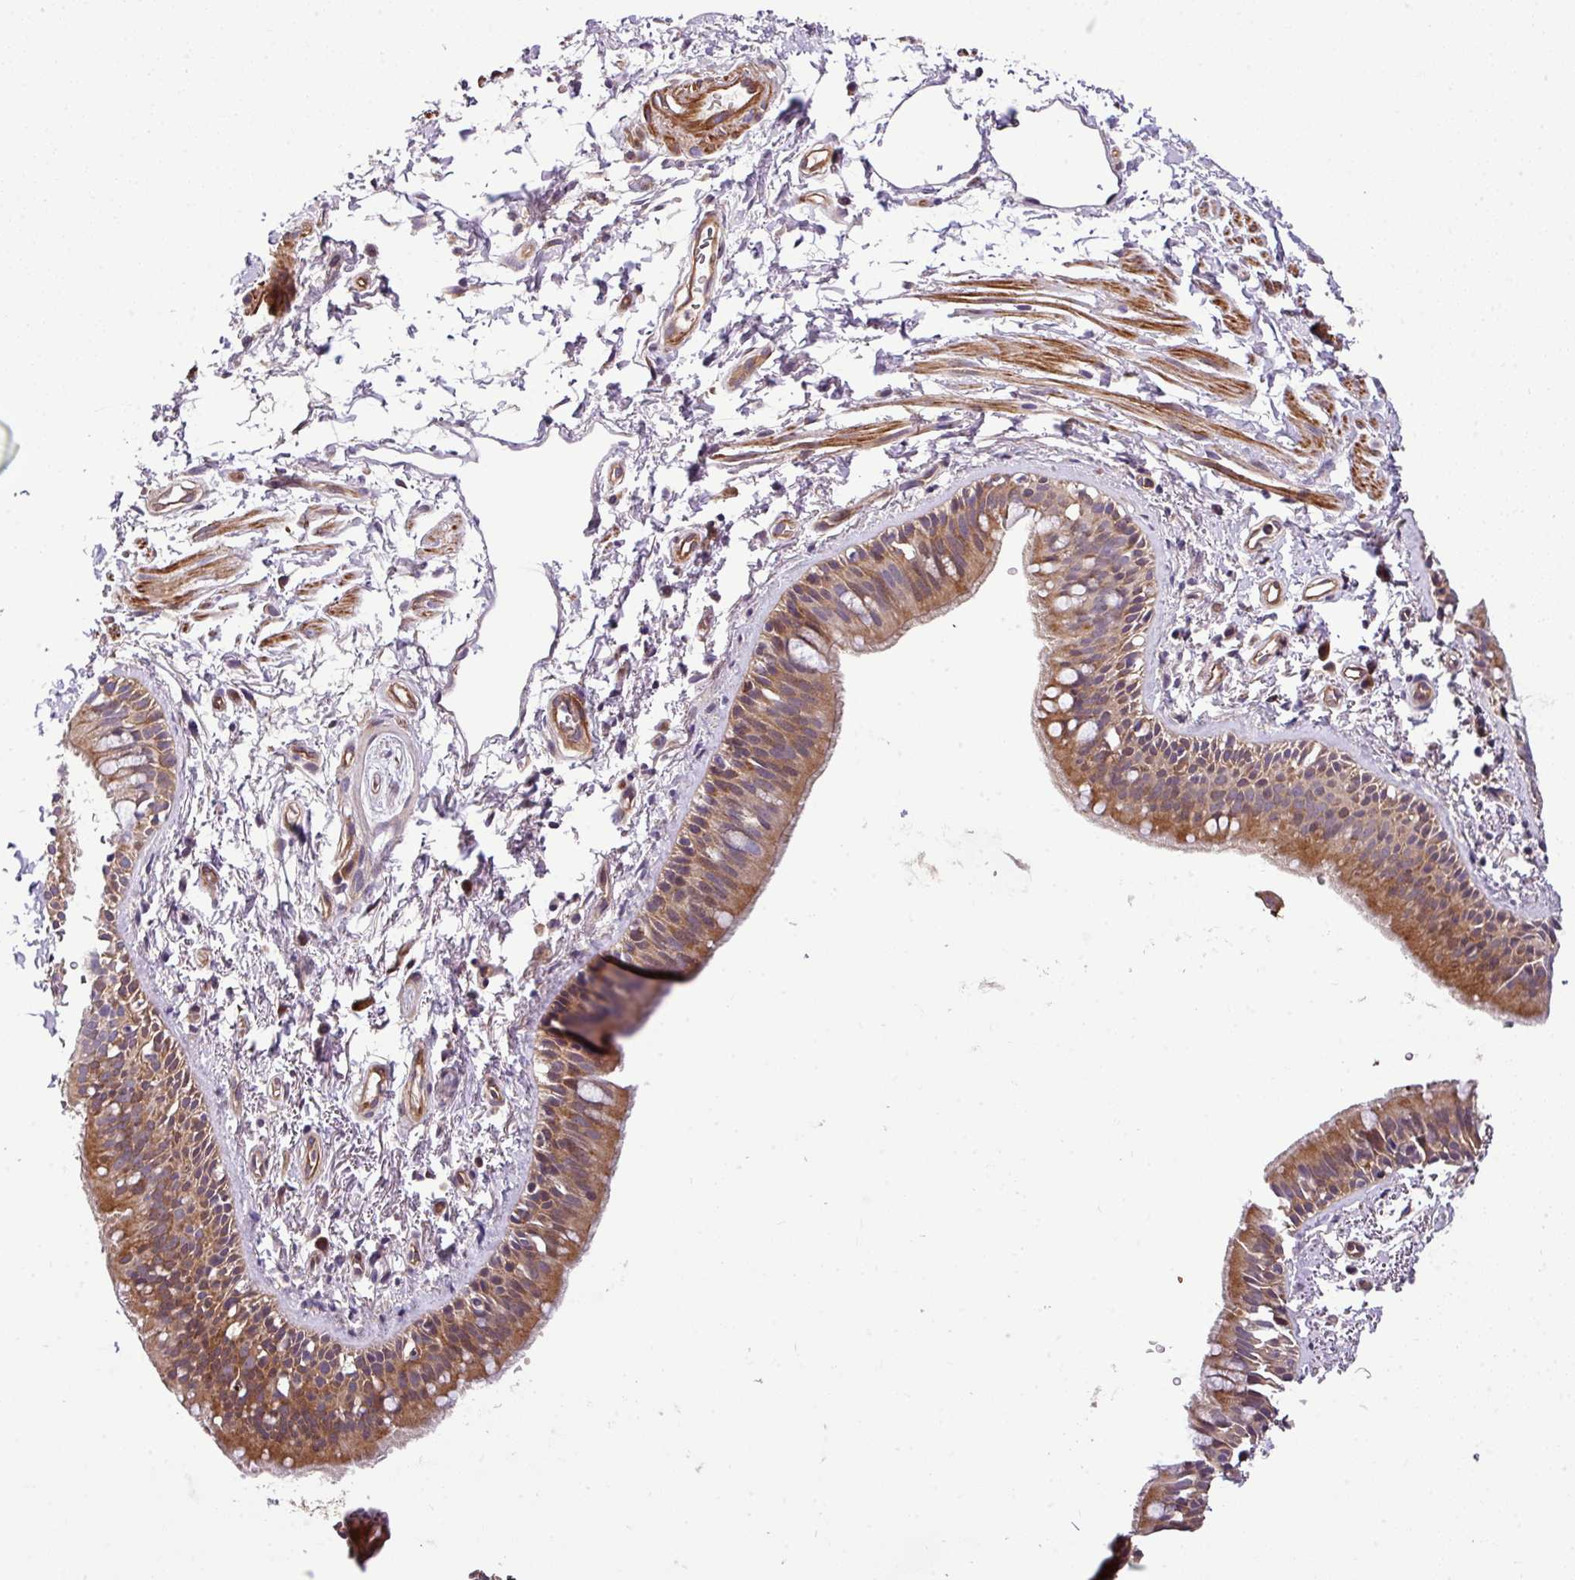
{"staining": {"intensity": "moderate", "quantity": "25%-75%", "location": "cytoplasmic/membranous"}, "tissue": "bronchus", "cell_type": "Respiratory epithelial cells", "image_type": "normal", "snomed": [{"axis": "morphology", "description": "Normal tissue, NOS"}, {"axis": "morphology", "description": "Squamous cell carcinoma, NOS"}, {"axis": "topography", "description": "Bronchus"}, {"axis": "topography", "description": "Lung"}], "caption": "A brown stain shows moderate cytoplasmic/membranous staining of a protein in respiratory epithelial cells of unremarkable bronchus.", "gene": "CASS4", "patient": {"sex": "female", "age": 70}}